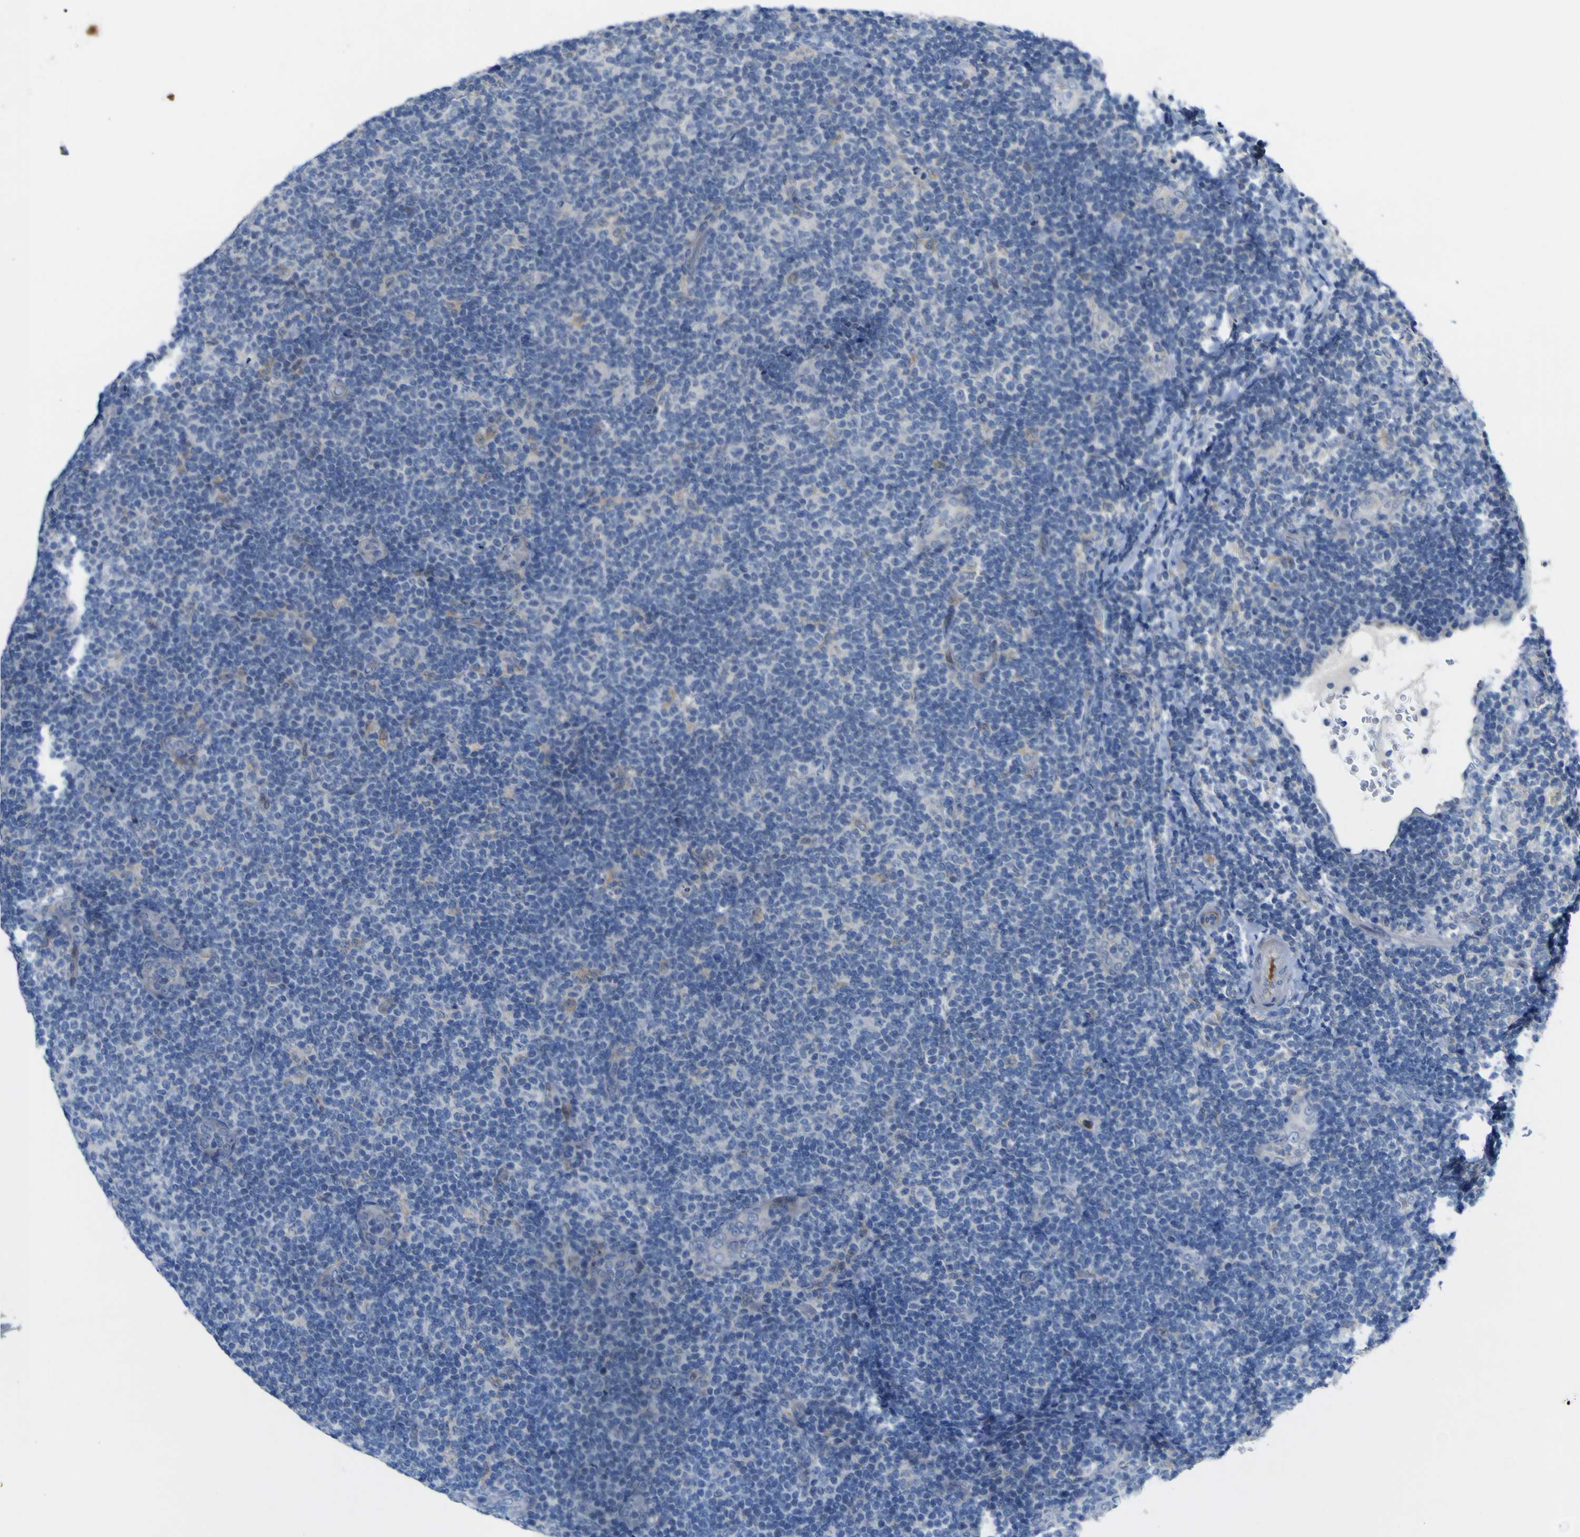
{"staining": {"intensity": "negative", "quantity": "none", "location": "none"}, "tissue": "lymphoma", "cell_type": "Tumor cells", "image_type": "cancer", "snomed": [{"axis": "morphology", "description": "Malignant lymphoma, non-Hodgkin's type, Low grade"}, {"axis": "topography", "description": "Lymph node"}], "caption": "Low-grade malignant lymphoma, non-Hodgkin's type was stained to show a protein in brown. There is no significant staining in tumor cells.", "gene": "NAV1", "patient": {"sex": "male", "age": 83}}